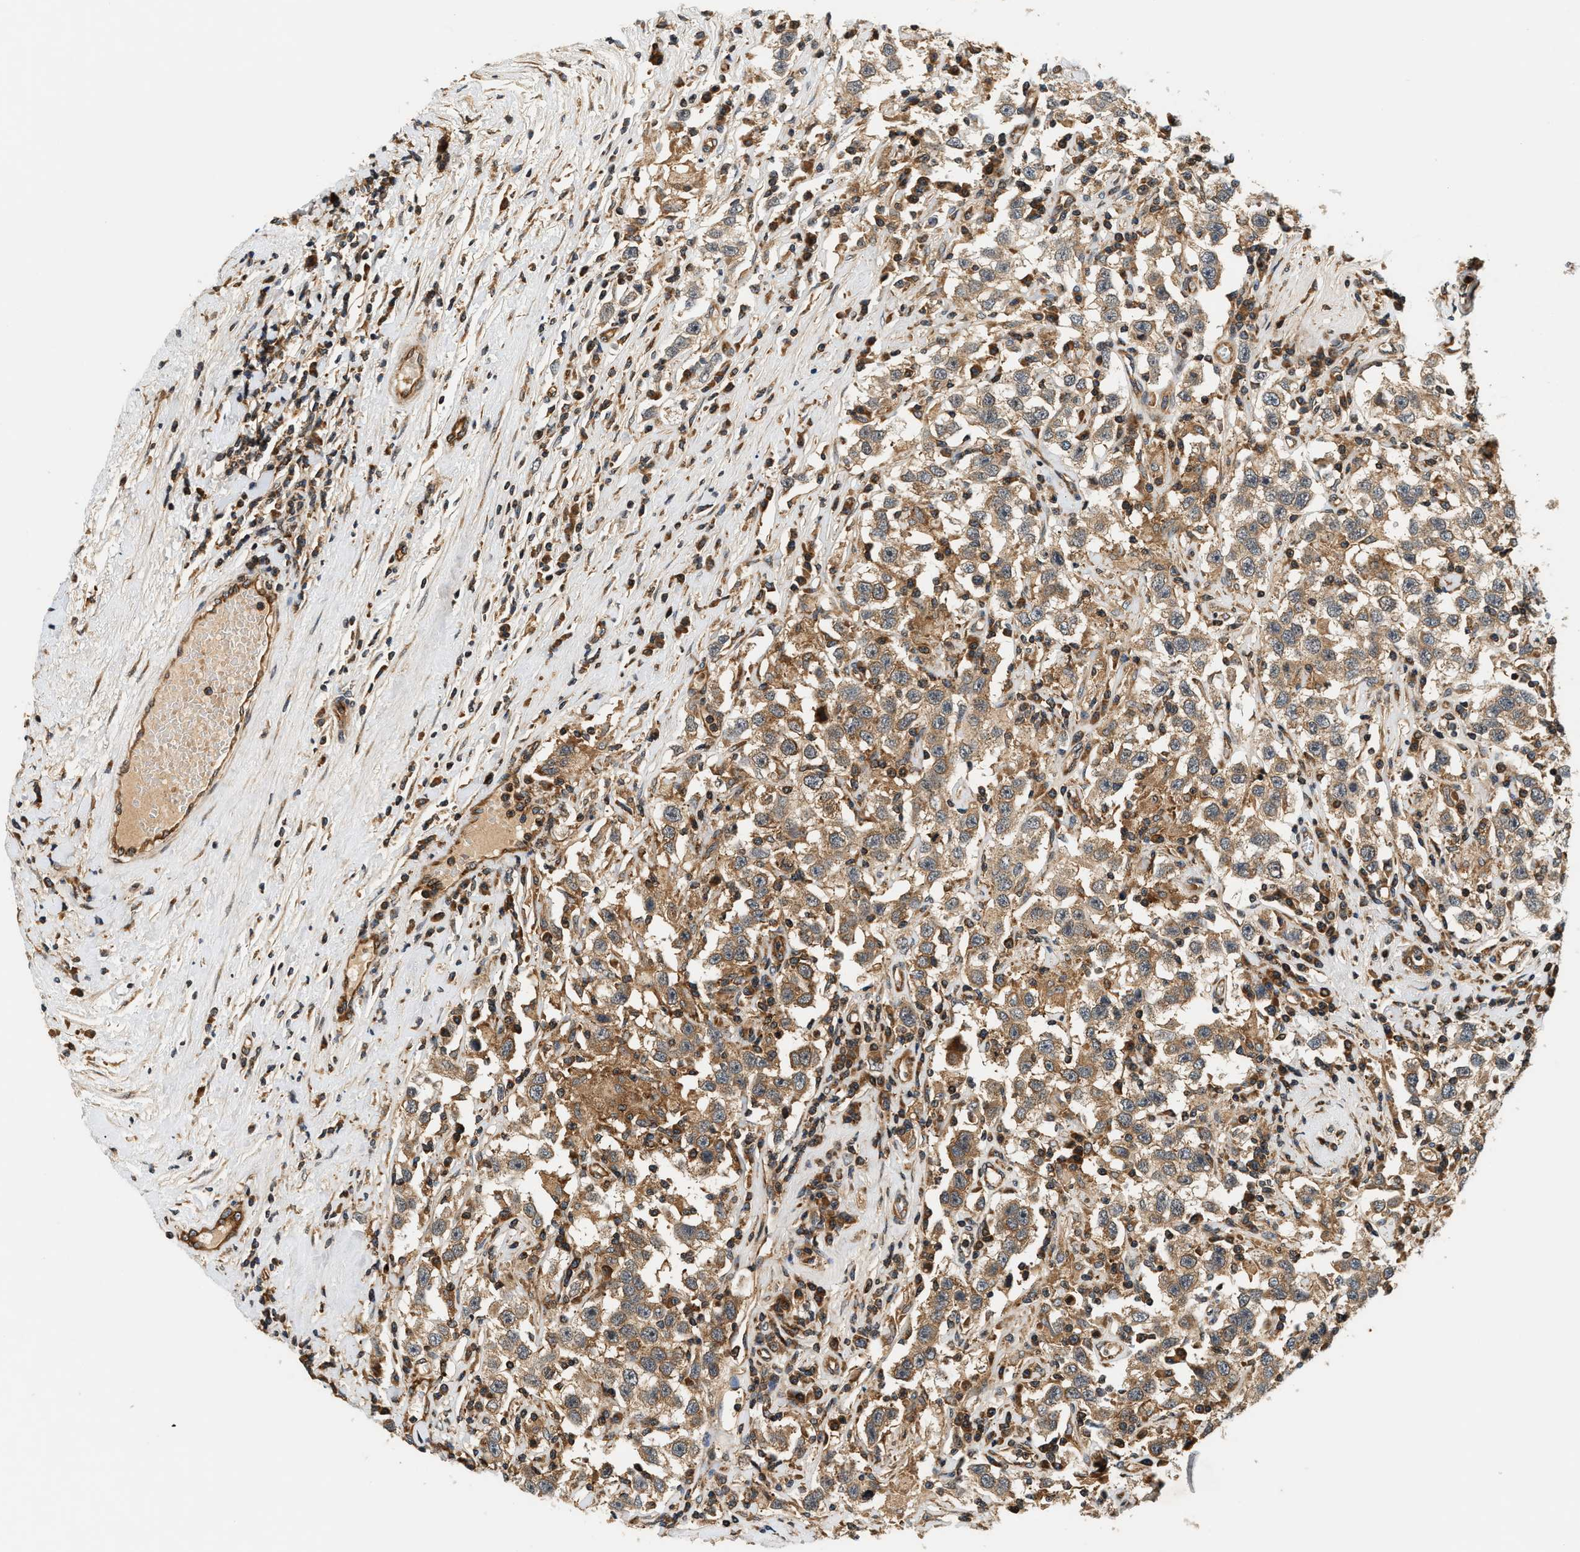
{"staining": {"intensity": "moderate", "quantity": ">75%", "location": "cytoplasmic/membranous"}, "tissue": "testis cancer", "cell_type": "Tumor cells", "image_type": "cancer", "snomed": [{"axis": "morphology", "description": "Seminoma, NOS"}, {"axis": "topography", "description": "Testis"}], "caption": "Immunohistochemistry (DAB (3,3'-diaminobenzidine)) staining of seminoma (testis) shows moderate cytoplasmic/membranous protein positivity in approximately >75% of tumor cells.", "gene": "SAMD9", "patient": {"sex": "male", "age": 41}}